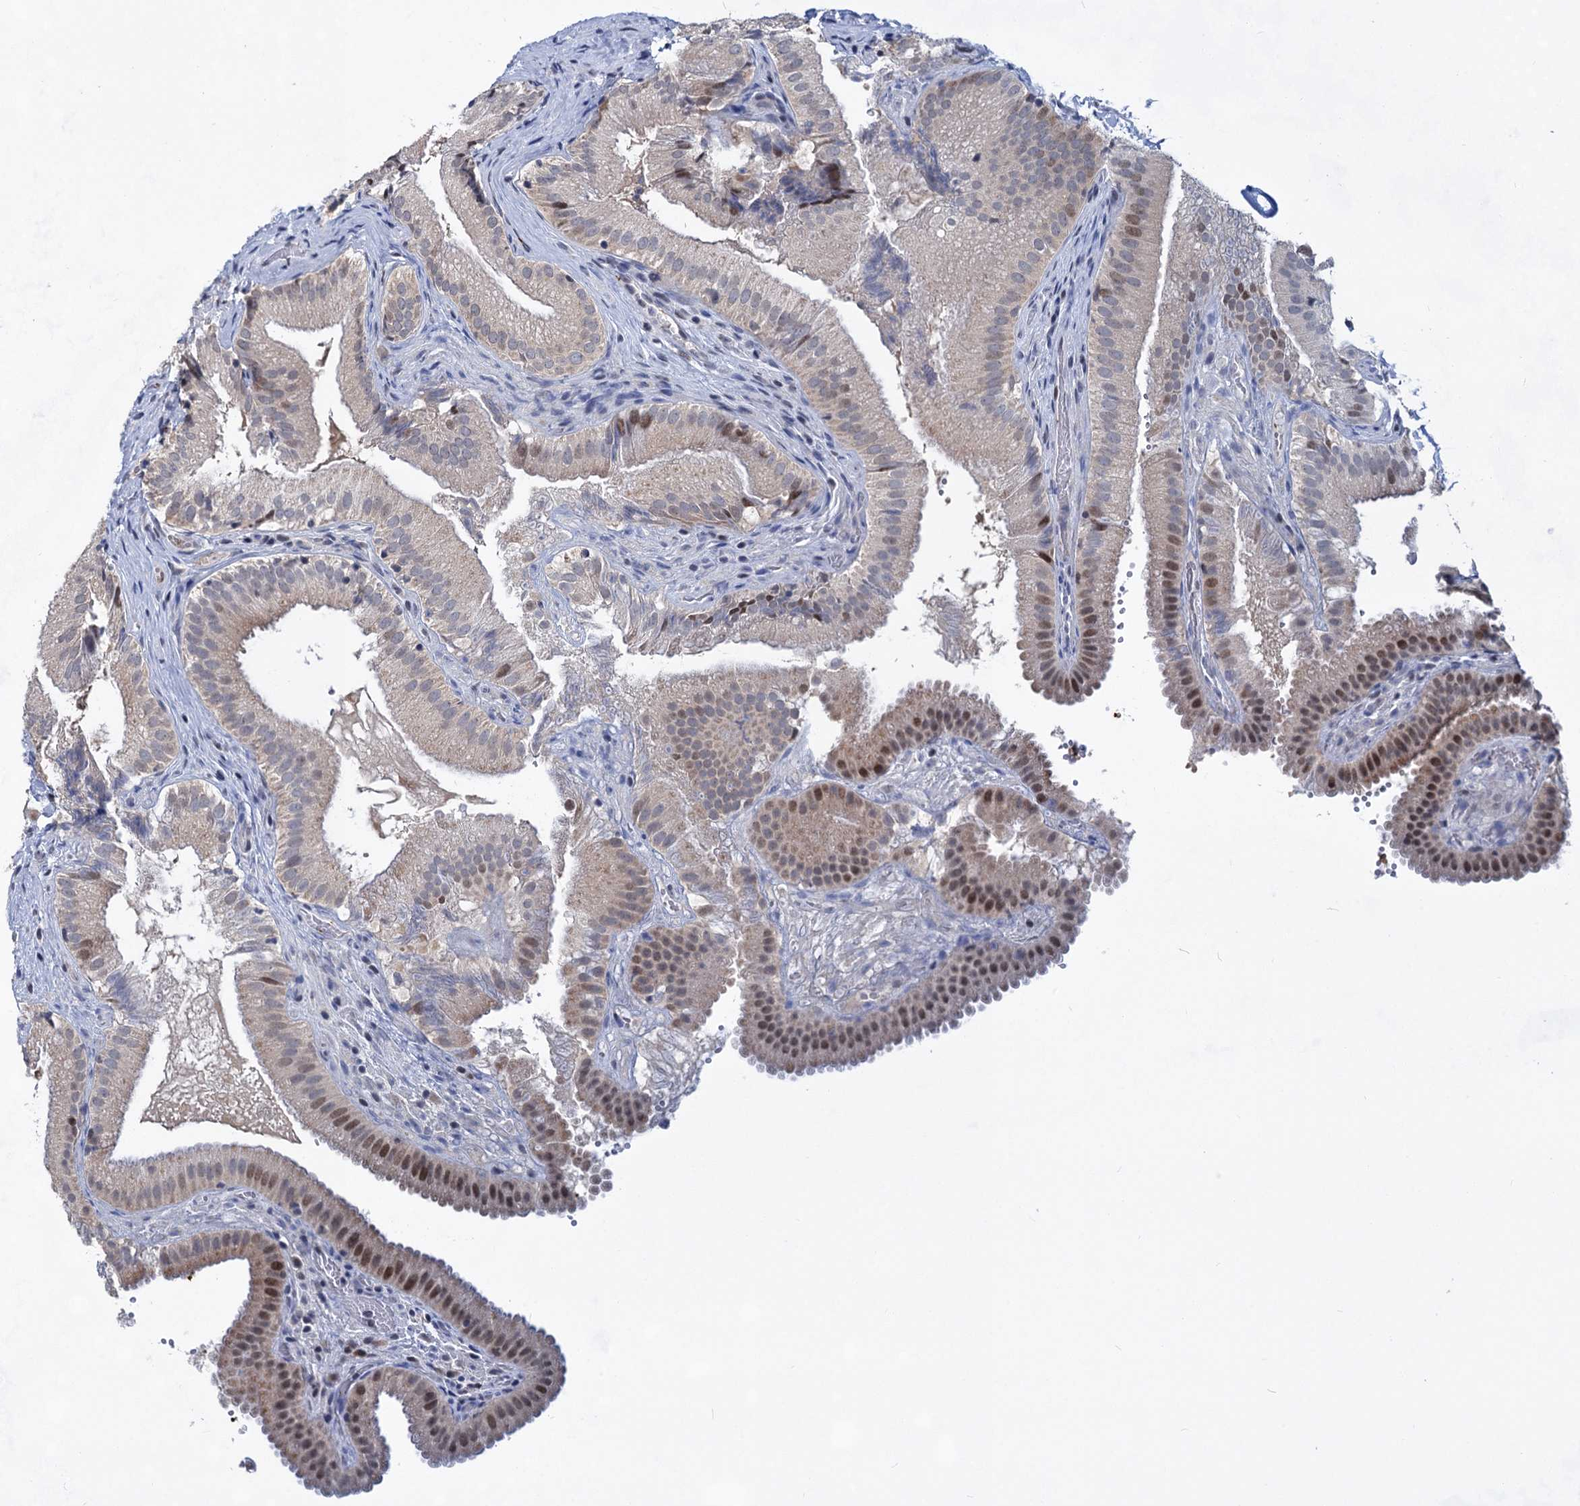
{"staining": {"intensity": "moderate", "quantity": "<25%", "location": "nuclear"}, "tissue": "gallbladder", "cell_type": "Glandular cells", "image_type": "normal", "snomed": [{"axis": "morphology", "description": "Normal tissue, NOS"}, {"axis": "topography", "description": "Gallbladder"}], "caption": "Approximately <25% of glandular cells in unremarkable gallbladder display moderate nuclear protein expression as visualized by brown immunohistochemical staining.", "gene": "MON2", "patient": {"sex": "female", "age": 30}}